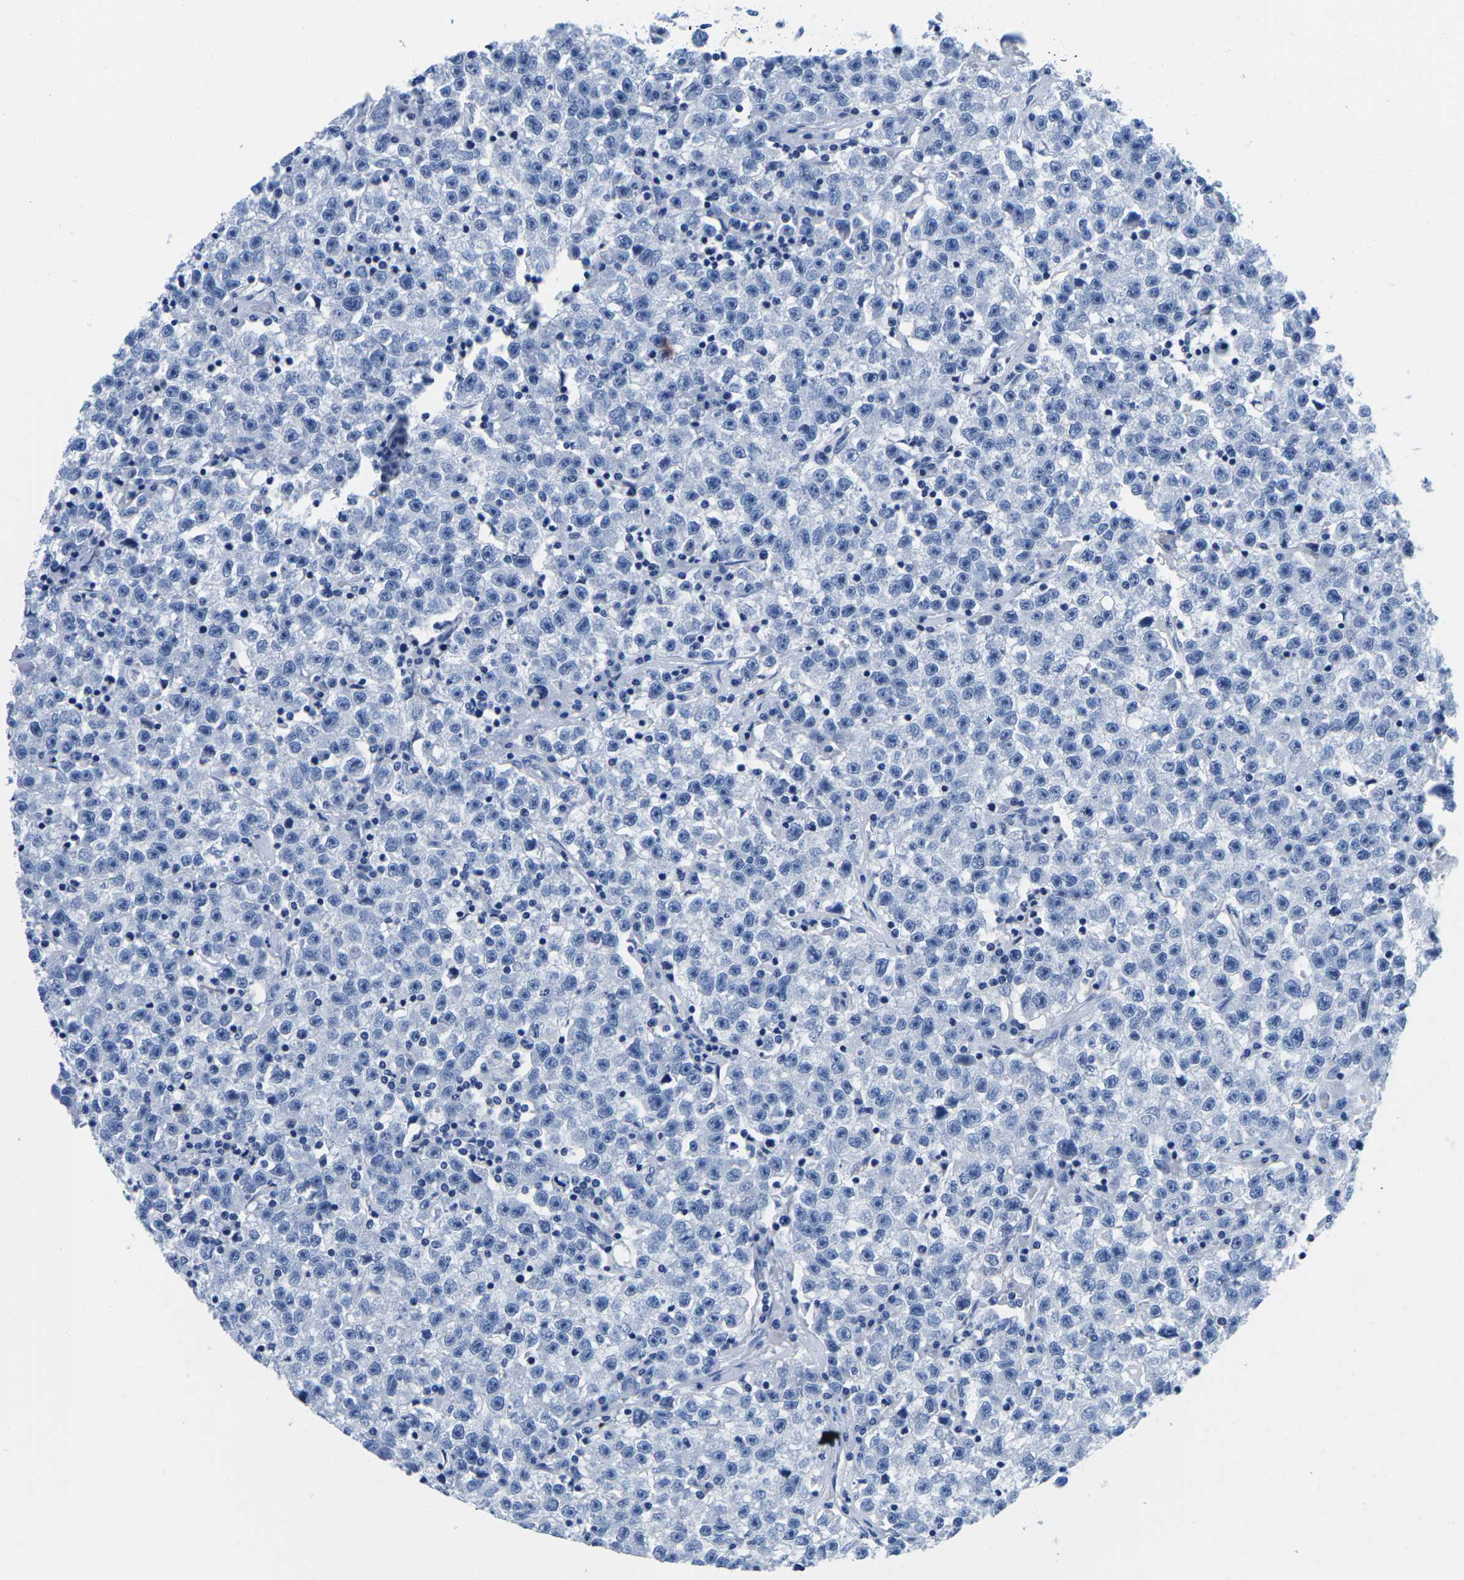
{"staining": {"intensity": "negative", "quantity": "none", "location": "none"}, "tissue": "testis cancer", "cell_type": "Tumor cells", "image_type": "cancer", "snomed": [{"axis": "morphology", "description": "Seminoma, NOS"}, {"axis": "topography", "description": "Testis"}], "caption": "Immunohistochemistry (IHC) of testis cancer (seminoma) shows no staining in tumor cells.", "gene": "CYP1A2", "patient": {"sex": "male", "age": 22}}